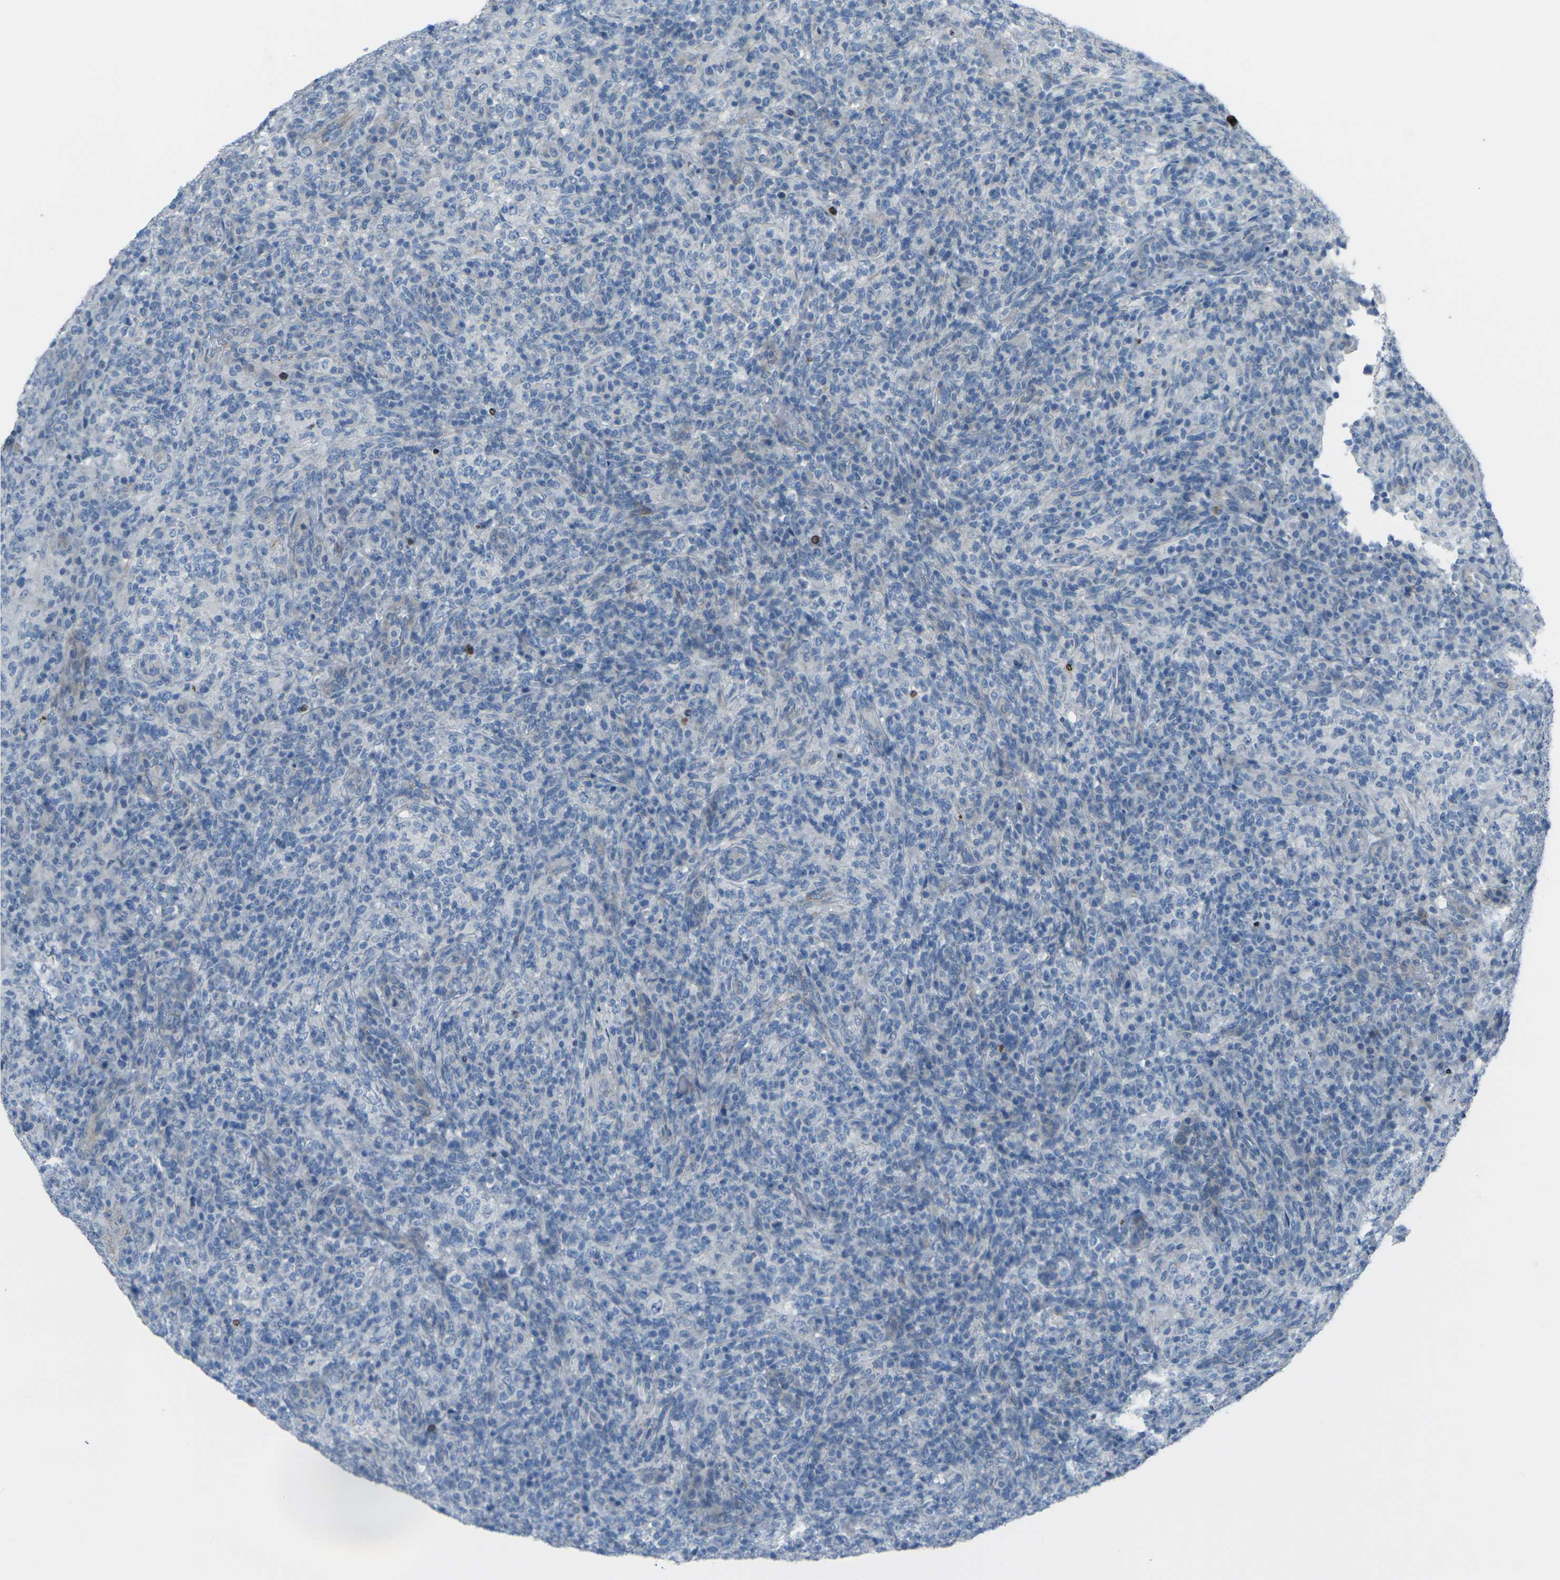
{"staining": {"intensity": "negative", "quantity": "none", "location": "none"}, "tissue": "lymphoma", "cell_type": "Tumor cells", "image_type": "cancer", "snomed": [{"axis": "morphology", "description": "Malignant lymphoma, non-Hodgkin's type, High grade"}, {"axis": "topography", "description": "Lymph node"}], "caption": "An image of malignant lymphoma, non-Hodgkin's type (high-grade) stained for a protein demonstrates no brown staining in tumor cells. (Brightfield microscopy of DAB IHC at high magnification).", "gene": "ANKRD46", "patient": {"sex": "female", "age": 76}}